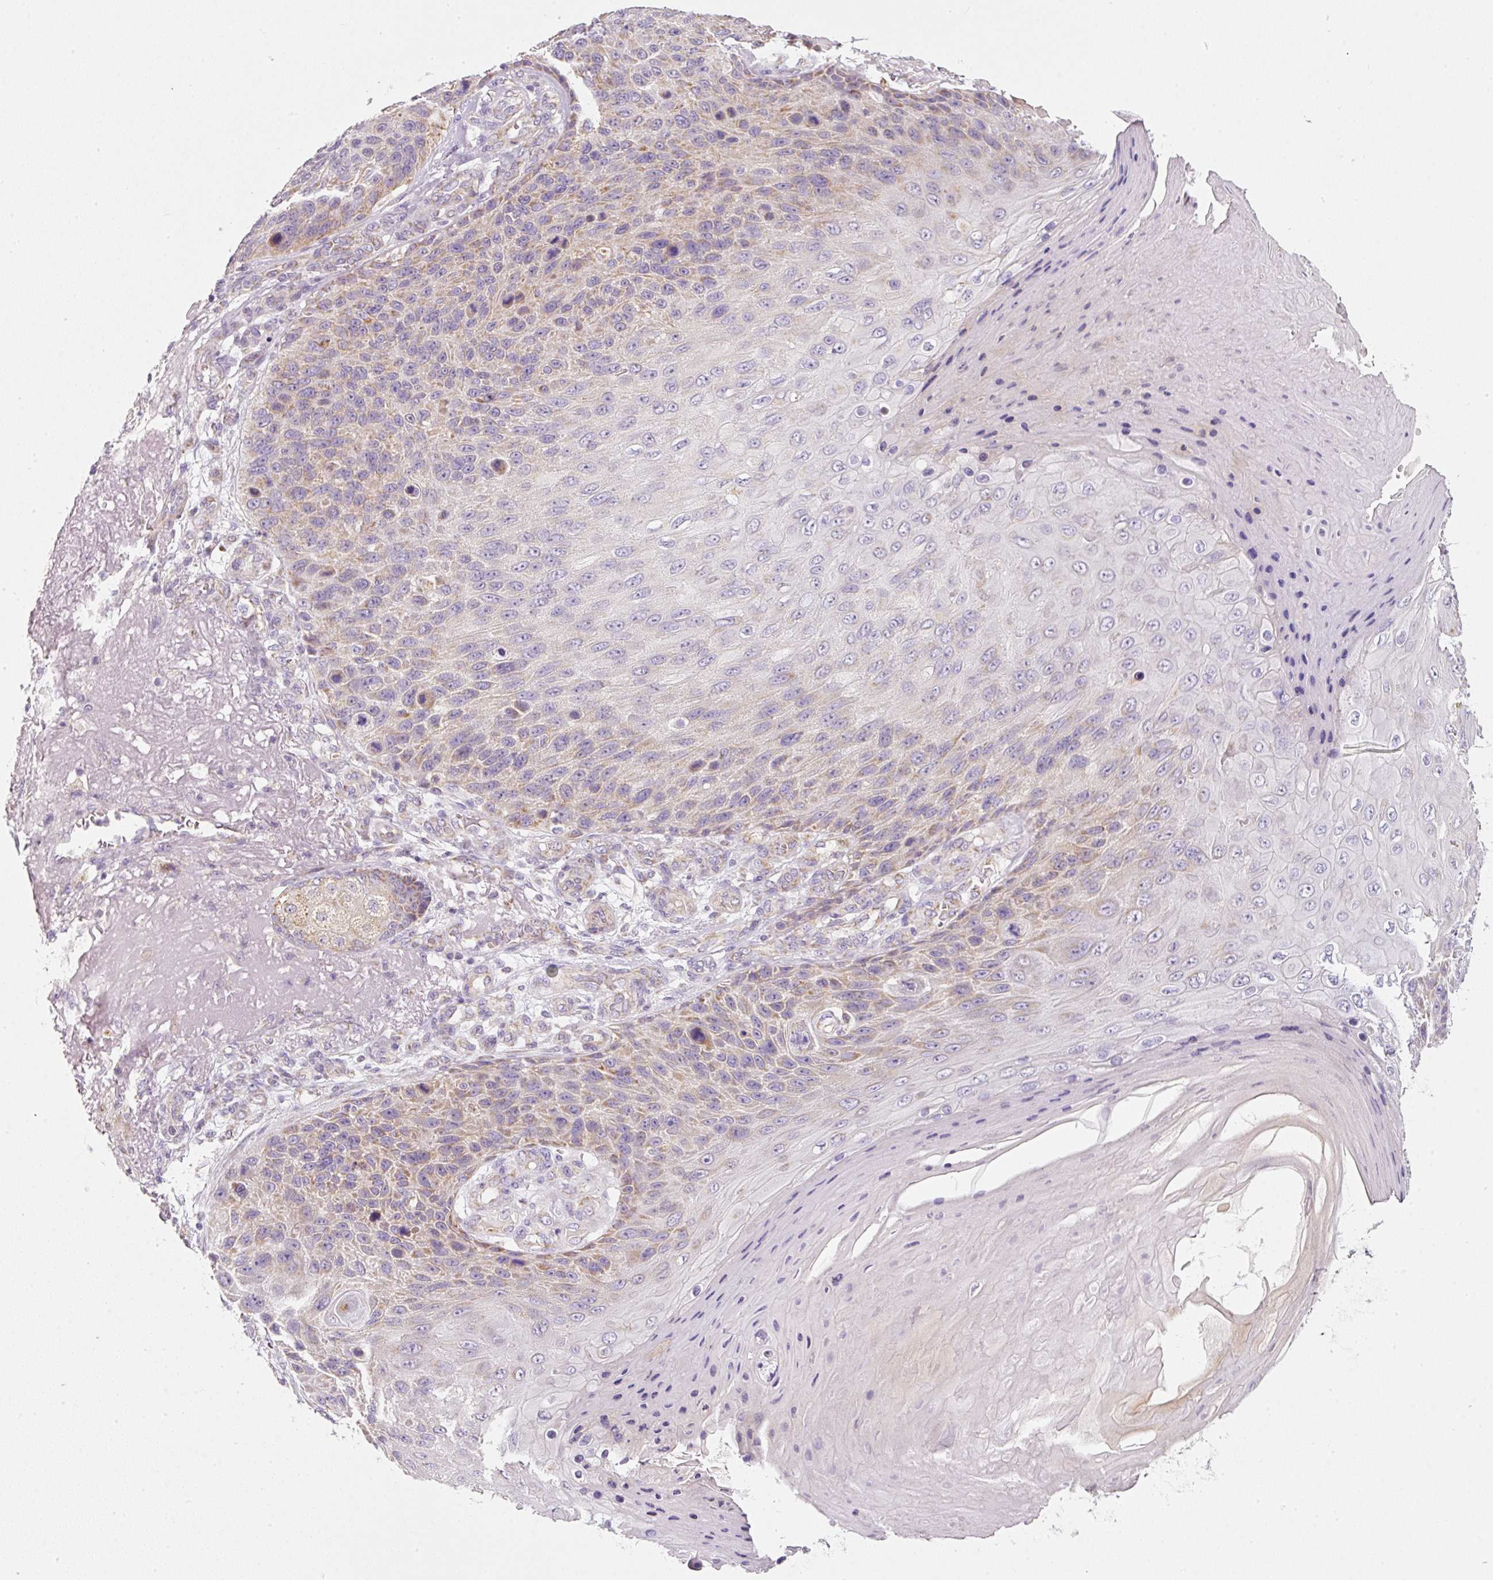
{"staining": {"intensity": "weak", "quantity": "25%-75%", "location": "cytoplasmic/membranous"}, "tissue": "skin cancer", "cell_type": "Tumor cells", "image_type": "cancer", "snomed": [{"axis": "morphology", "description": "Squamous cell carcinoma, NOS"}, {"axis": "topography", "description": "Skin"}], "caption": "High-magnification brightfield microscopy of skin squamous cell carcinoma stained with DAB (3,3'-diaminobenzidine) (brown) and counterstained with hematoxylin (blue). tumor cells exhibit weak cytoplasmic/membranous expression is seen in about25%-75% of cells.", "gene": "NDUFA1", "patient": {"sex": "female", "age": 88}}